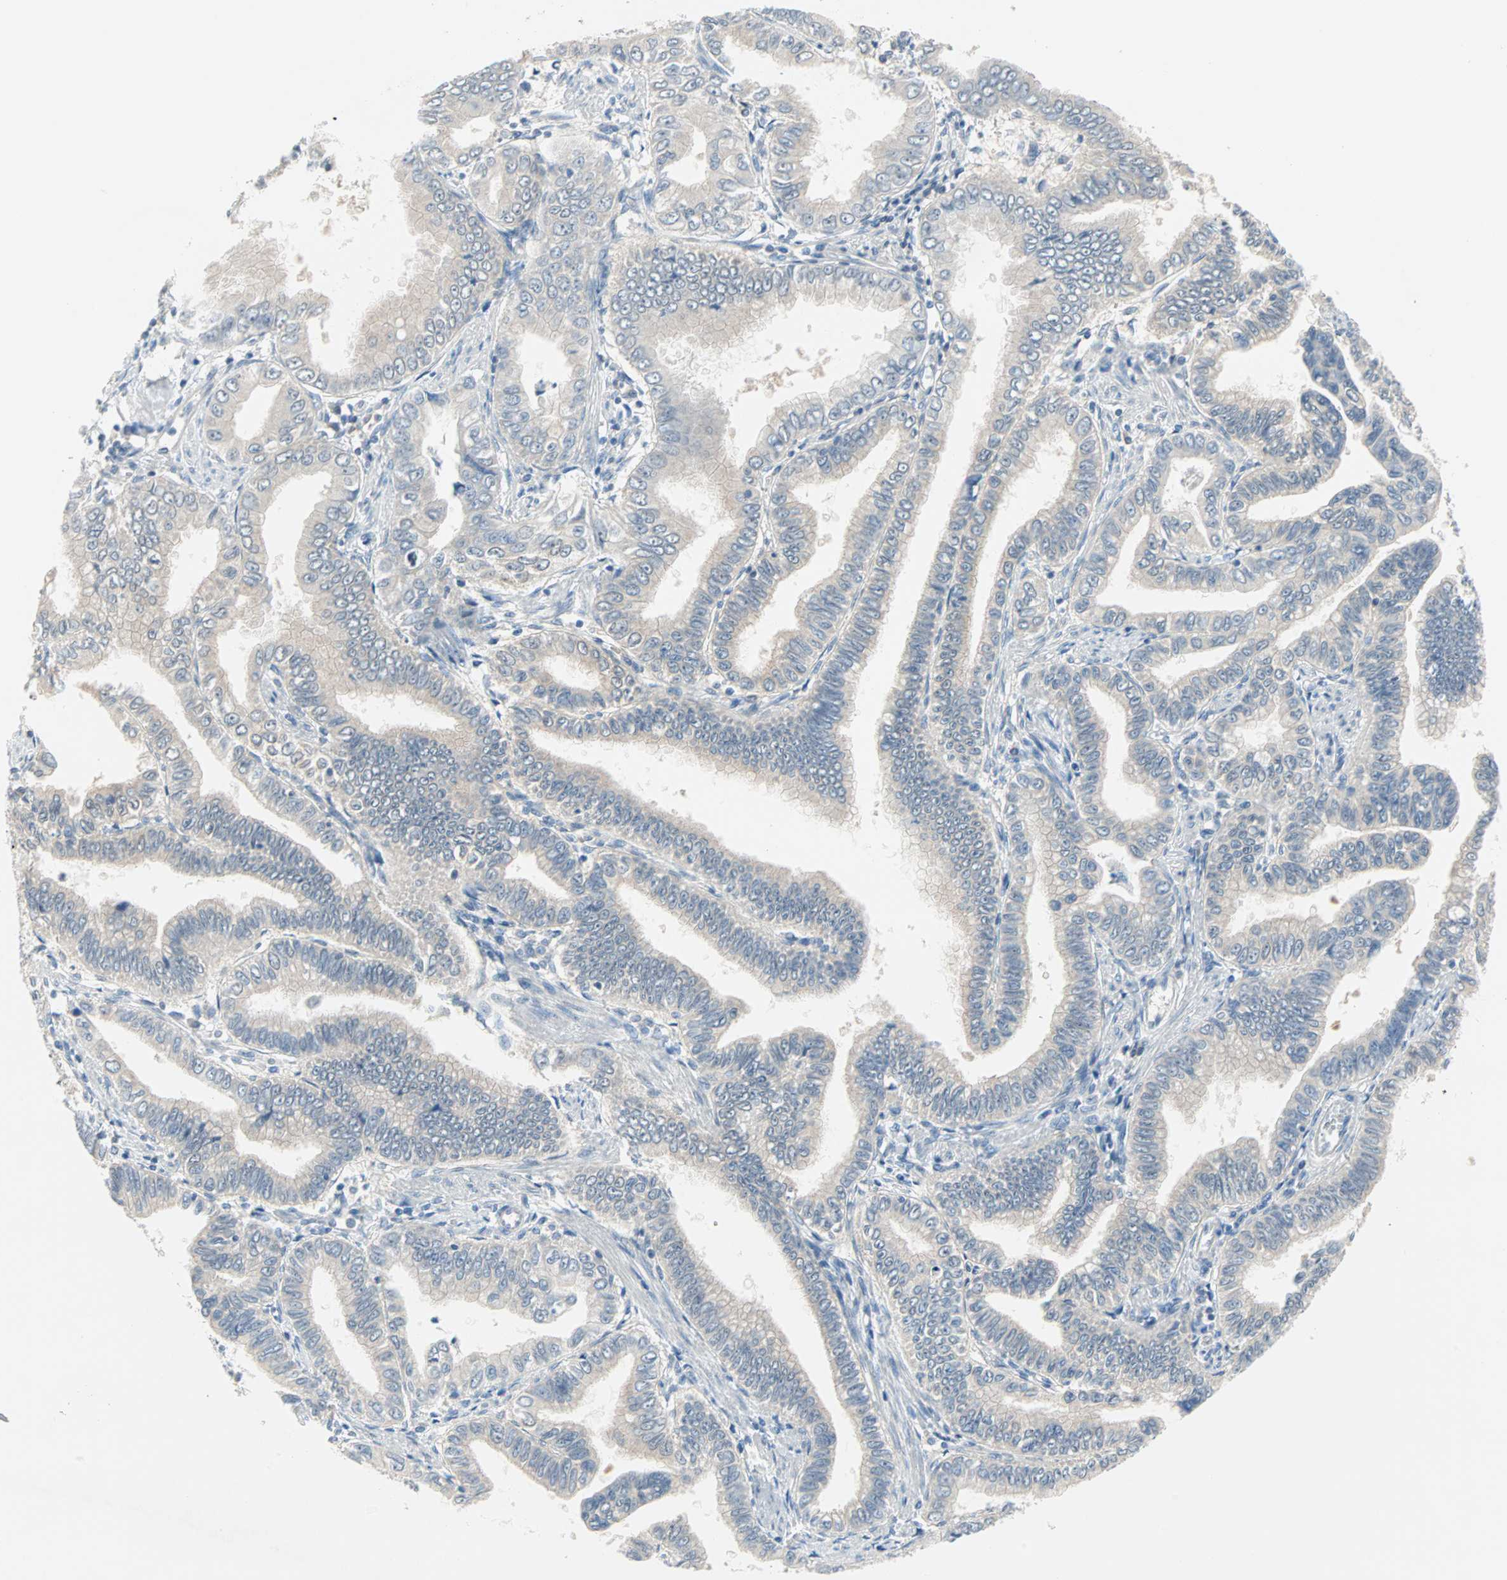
{"staining": {"intensity": "weak", "quantity": ">75%", "location": "cytoplasmic/membranous"}, "tissue": "pancreatic cancer", "cell_type": "Tumor cells", "image_type": "cancer", "snomed": [{"axis": "morphology", "description": "Normal tissue, NOS"}, {"axis": "topography", "description": "Lymph node"}], "caption": "Pancreatic cancer stained with DAB immunohistochemistry exhibits low levels of weak cytoplasmic/membranous expression in about >75% of tumor cells.", "gene": "MPI", "patient": {"sex": "male", "age": 50}}